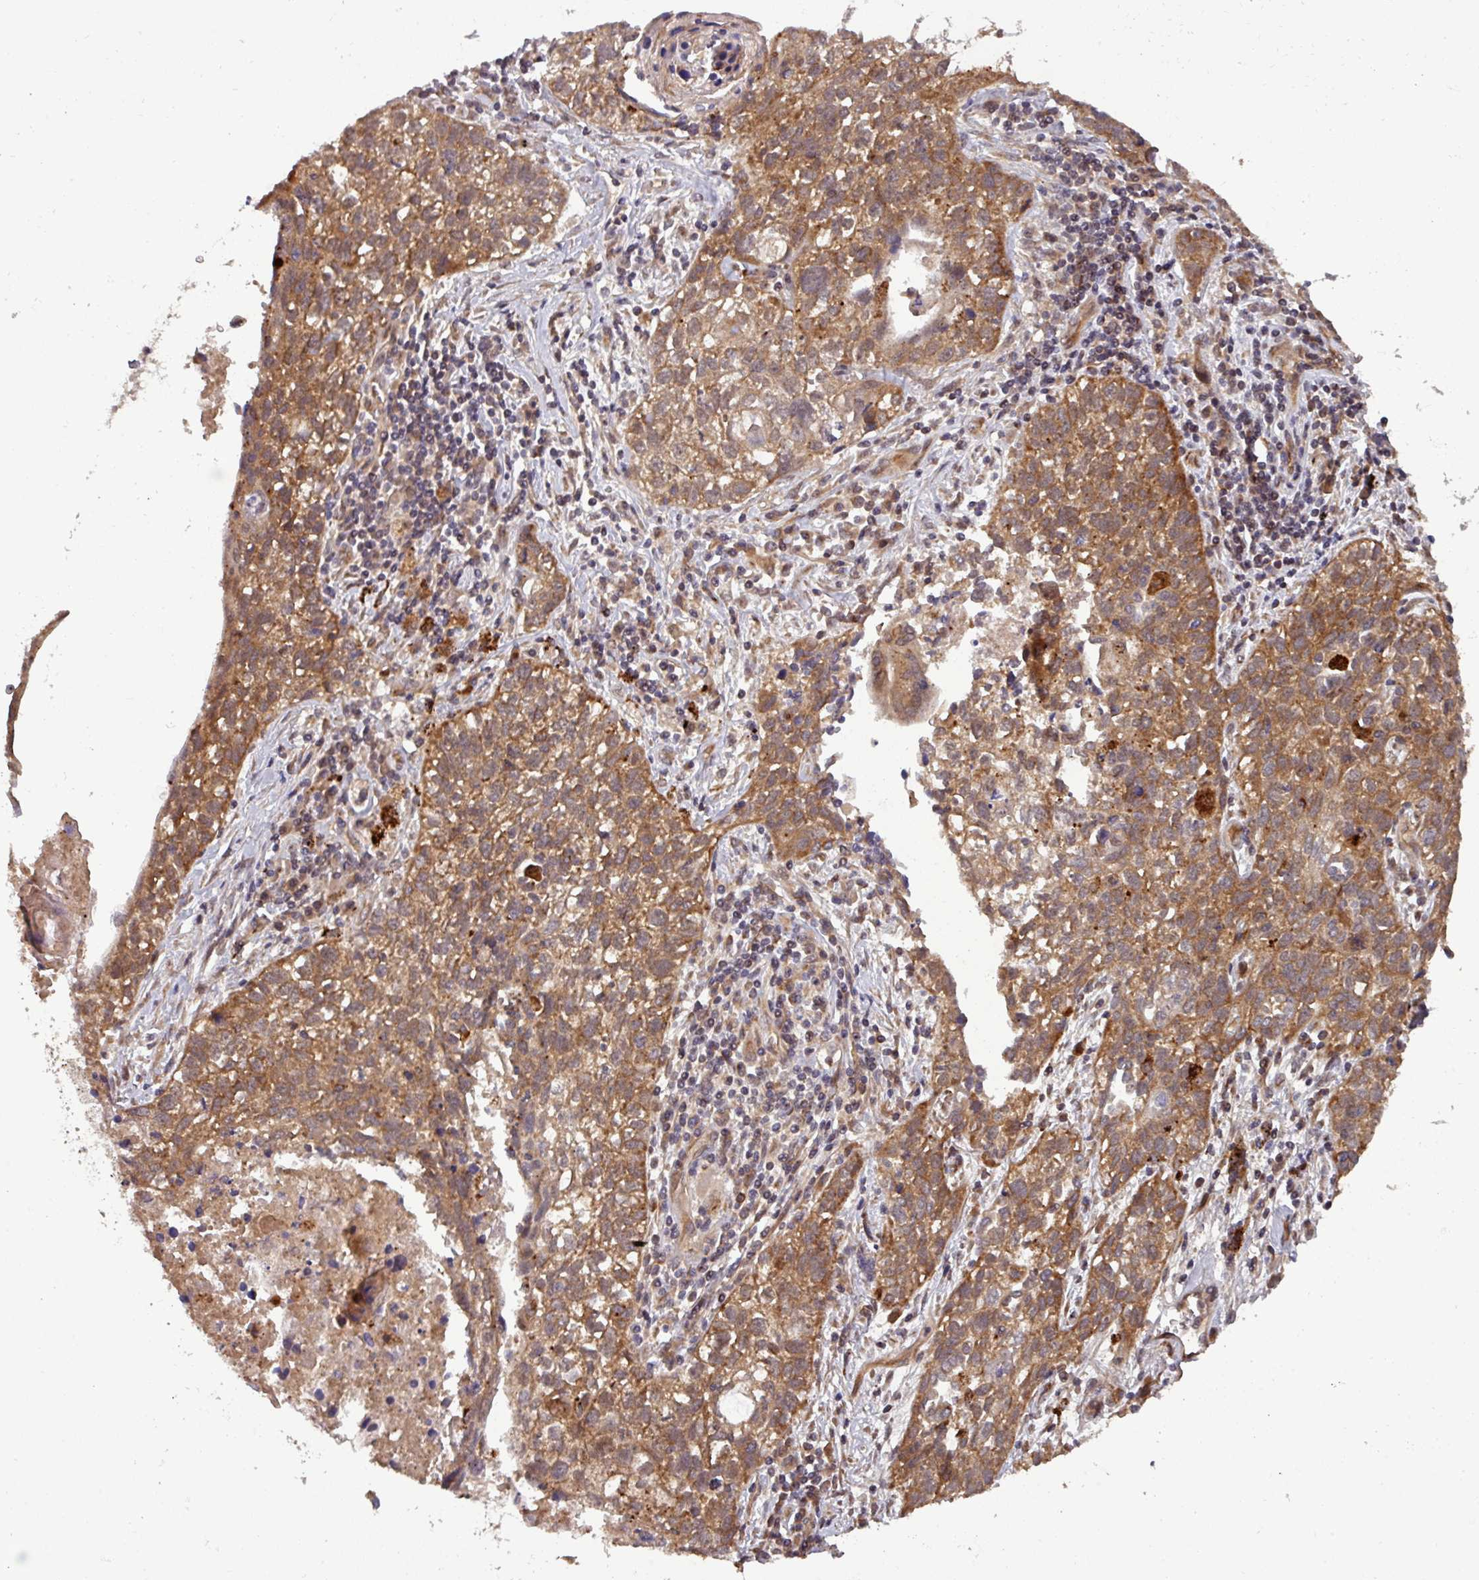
{"staining": {"intensity": "moderate", "quantity": ">75%", "location": "cytoplasmic/membranous,nuclear"}, "tissue": "lung cancer", "cell_type": "Tumor cells", "image_type": "cancer", "snomed": [{"axis": "morphology", "description": "Squamous cell carcinoma, NOS"}, {"axis": "topography", "description": "Lung"}], "caption": "Immunohistochemistry (IHC) of human lung squamous cell carcinoma exhibits medium levels of moderate cytoplasmic/membranous and nuclear expression in about >75% of tumor cells.", "gene": "PUS1", "patient": {"sex": "male", "age": 74}}